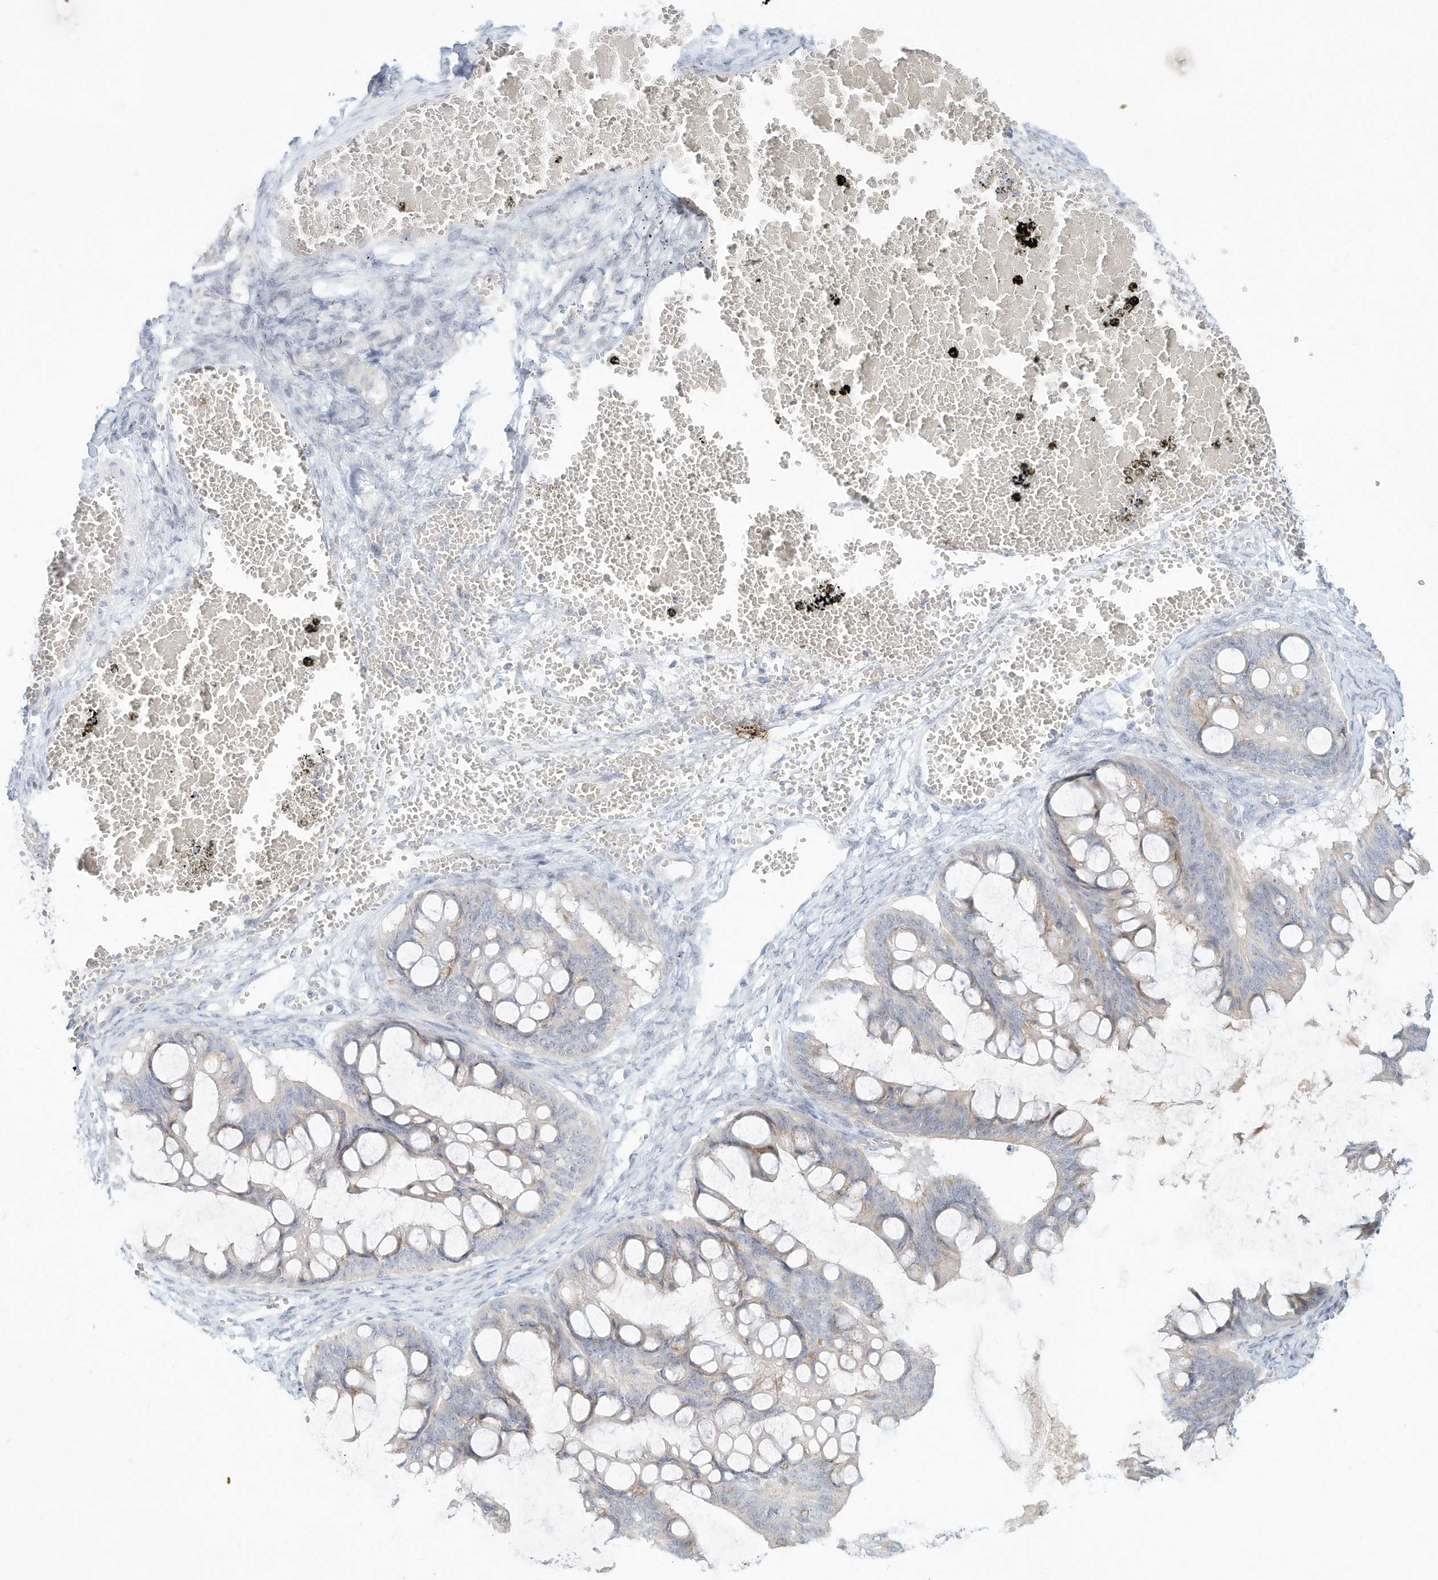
{"staining": {"intensity": "negative", "quantity": "none", "location": "none"}, "tissue": "ovarian cancer", "cell_type": "Tumor cells", "image_type": "cancer", "snomed": [{"axis": "morphology", "description": "Cystadenocarcinoma, mucinous, NOS"}, {"axis": "topography", "description": "Ovary"}], "caption": "A histopathology image of ovarian cancer stained for a protein exhibits no brown staining in tumor cells.", "gene": "PAK6", "patient": {"sex": "female", "age": 73}}